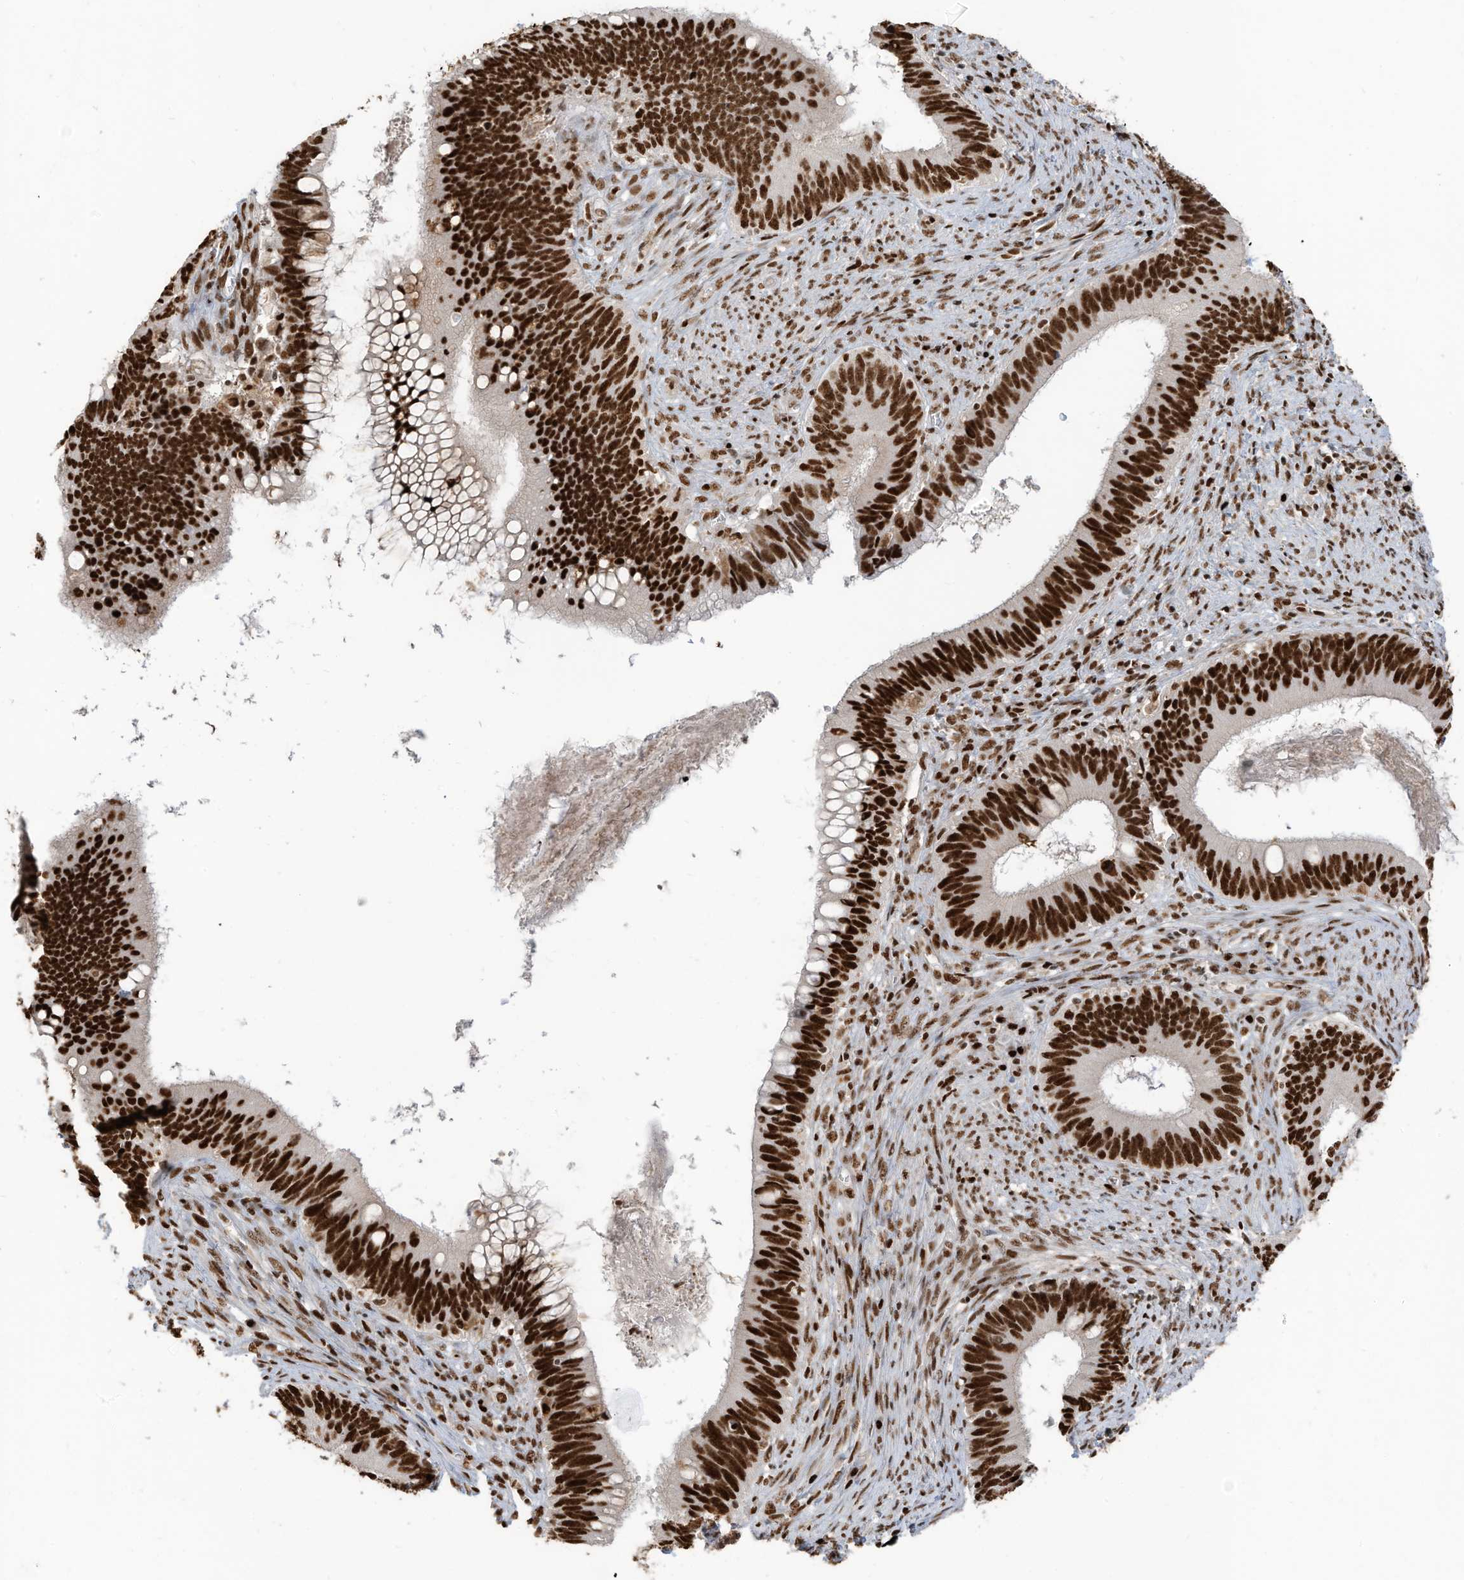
{"staining": {"intensity": "strong", "quantity": ">75%", "location": "nuclear"}, "tissue": "cervical cancer", "cell_type": "Tumor cells", "image_type": "cancer", "snomed": [{"axis": "morphology", "description": "Adenocarcinoma, NOS"}, {"axis": "topography", "description": "Cervix"}], "caption": "Immunohistochemistry image of cervical cancer (adenocarcinoma) stained for a protein (brown), which reveals high levels of strong nuclear expression in approximately >75% of tumor cells.", "gene": "SAMD15", "patient": {"sex": "female", "age": 42}}